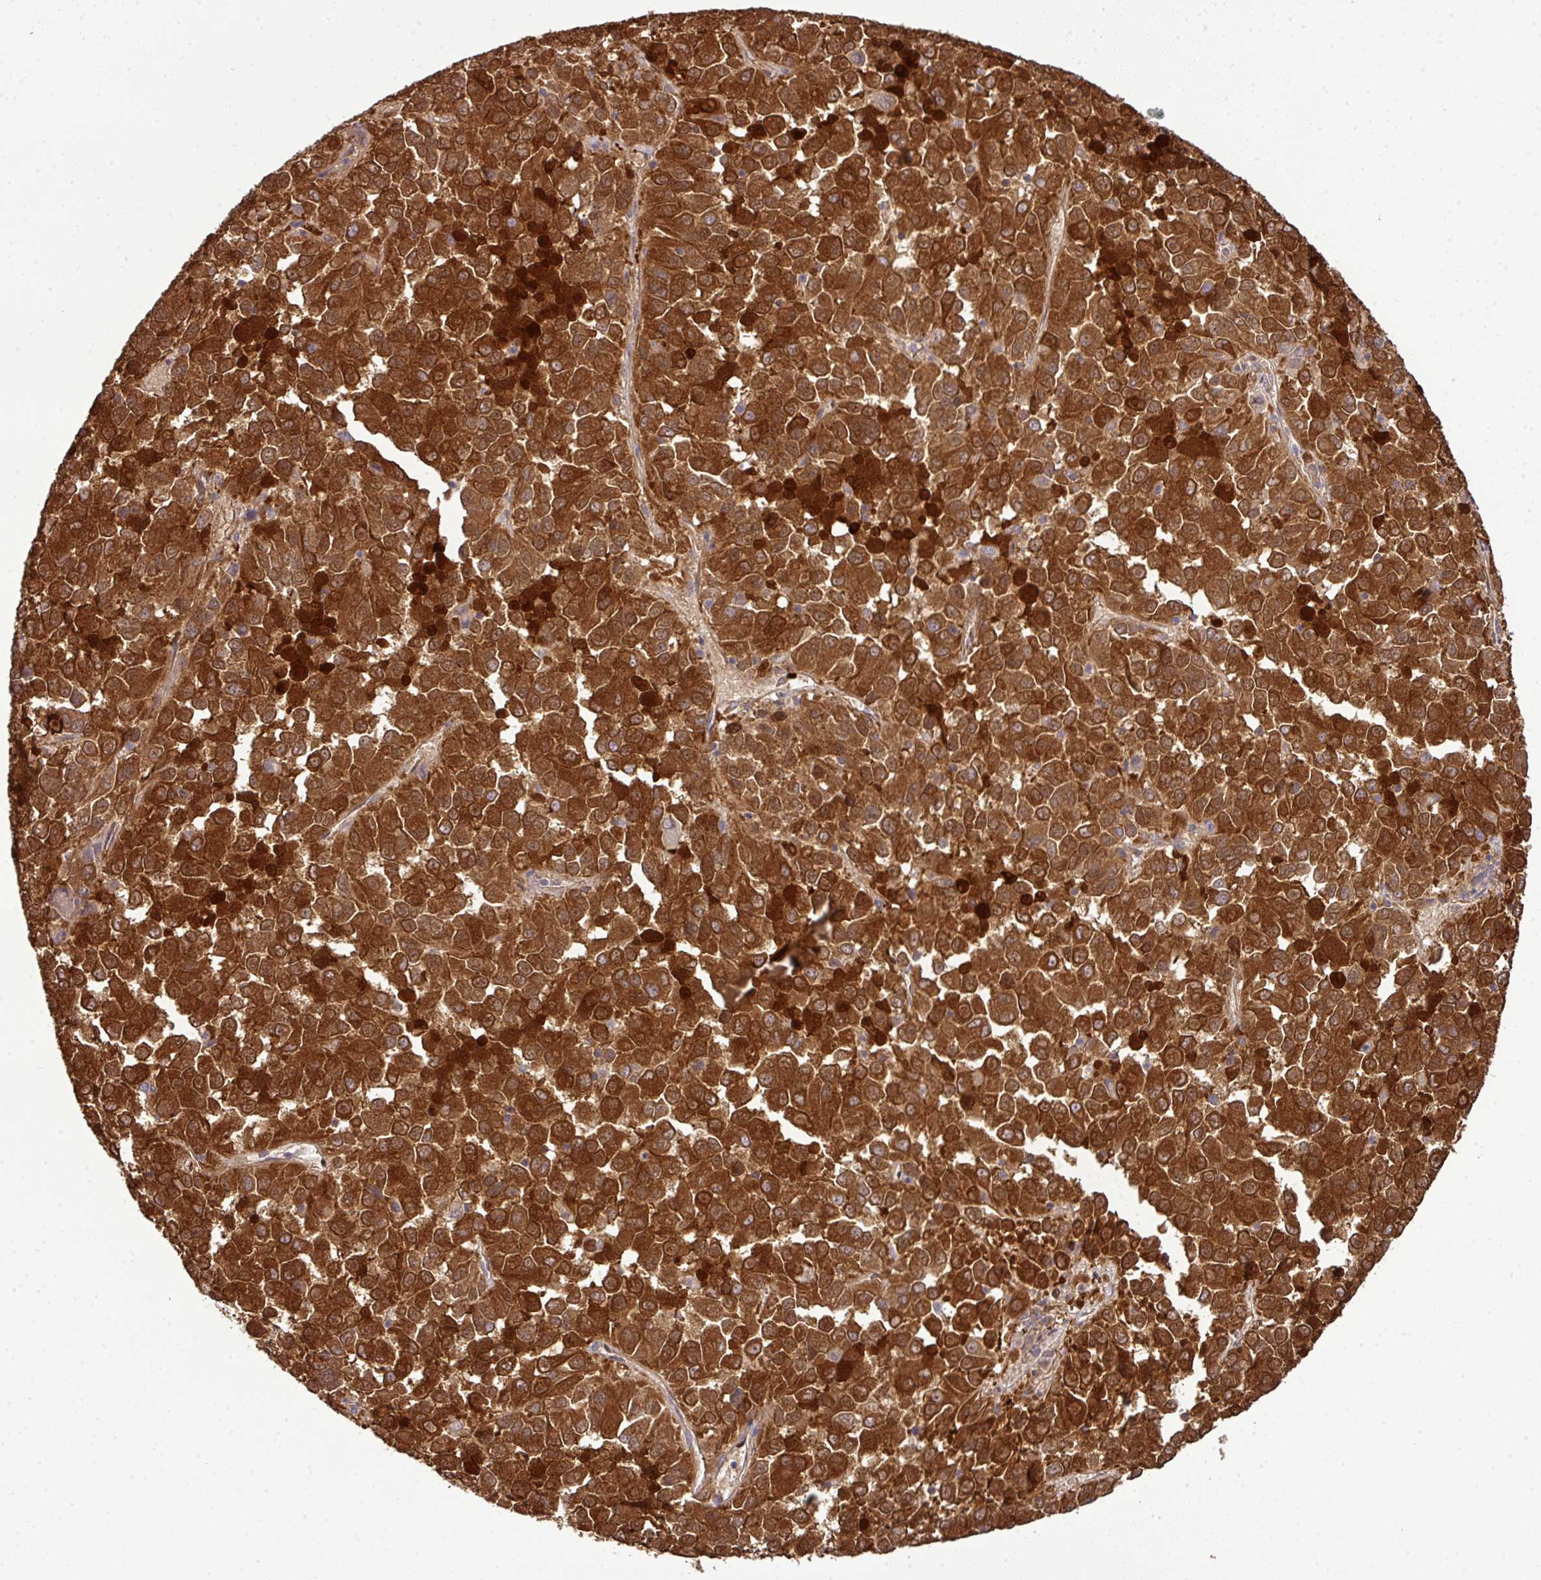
{"staining": {"intensity": "strong", "quantity": ">75%", "location": "cytoplasmic/membranous"}, "tissue": "melanoma", "cell_type": "Tumor cells", "image_type": "cancer", "snomed": [{"axis": "morphology", "description": "Malignant melanoma, Metastatic site"}, {"axis": "topography", "description": "Lung"}], "caption": "IHC staining of malignant melanoma (metastatic site), which reveals high levels of strong cytoplasmic/membranous expression in about >75% of tumor cells indicating strong cytoplasmic/membranous protein staining. The staining was performed using DAB (brown) for protein detection and nuclei were counterstained in hematoxylin (blue).", "gene": "TMEM107", "patient": {"sex": "male", "age": 64}}